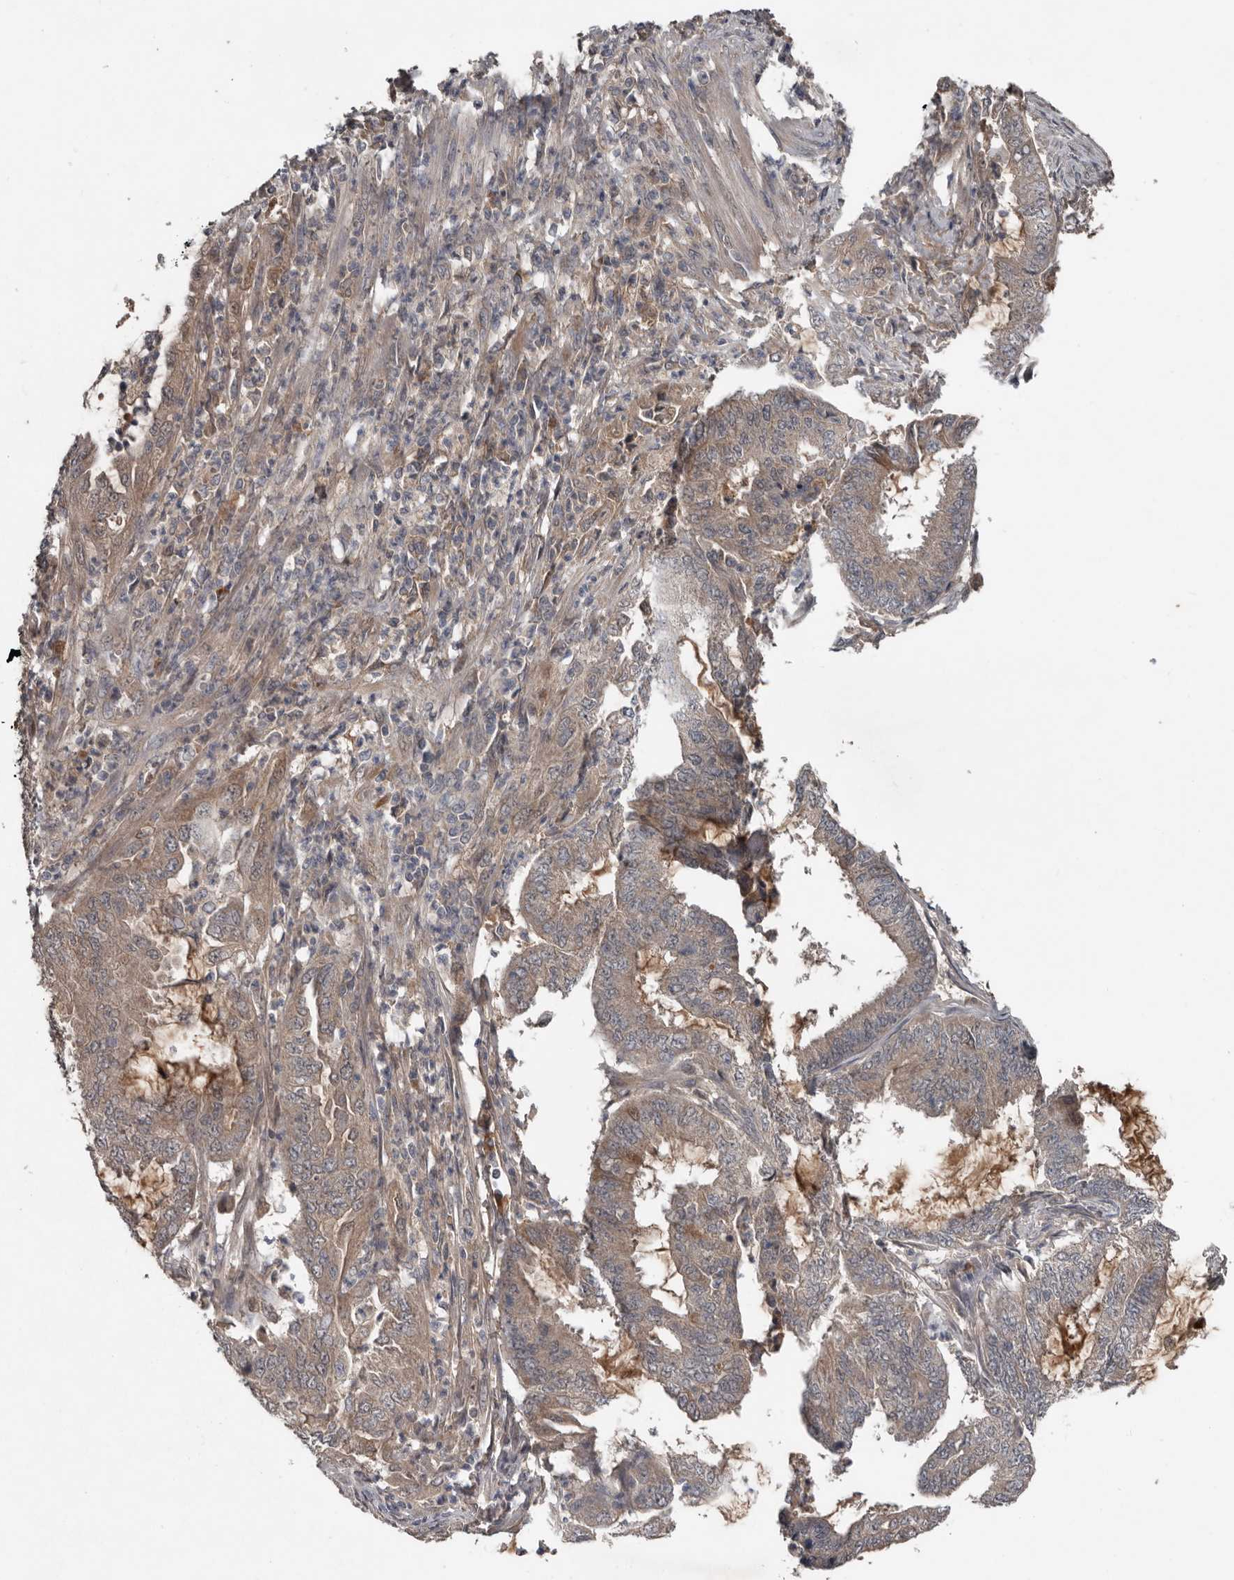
{"staining": {"intensity": "weak", "quantity": "<25%", "location": "cytoplasmic/membranous"}, "tissue": "endometrial cancer", "cell_type": "Tumor cells", "image_type": "cancer", "snomed": [{"axis": "morphology", "description": "Adenocarcinoma, NOS"}, {"axis": "topography", "description": "Endometrium"}], "caption": "High magnification brightfield microscopy of endometrial cancer (adenocarcinoma) stained with DAB (3,3'-diaminobenzidine) (brown) and counterstained with hematoxylin (blue): tumor cells show no significant expression.", "gene": "DNAJB4", "patient": {"sex": "female", "age": 49}}